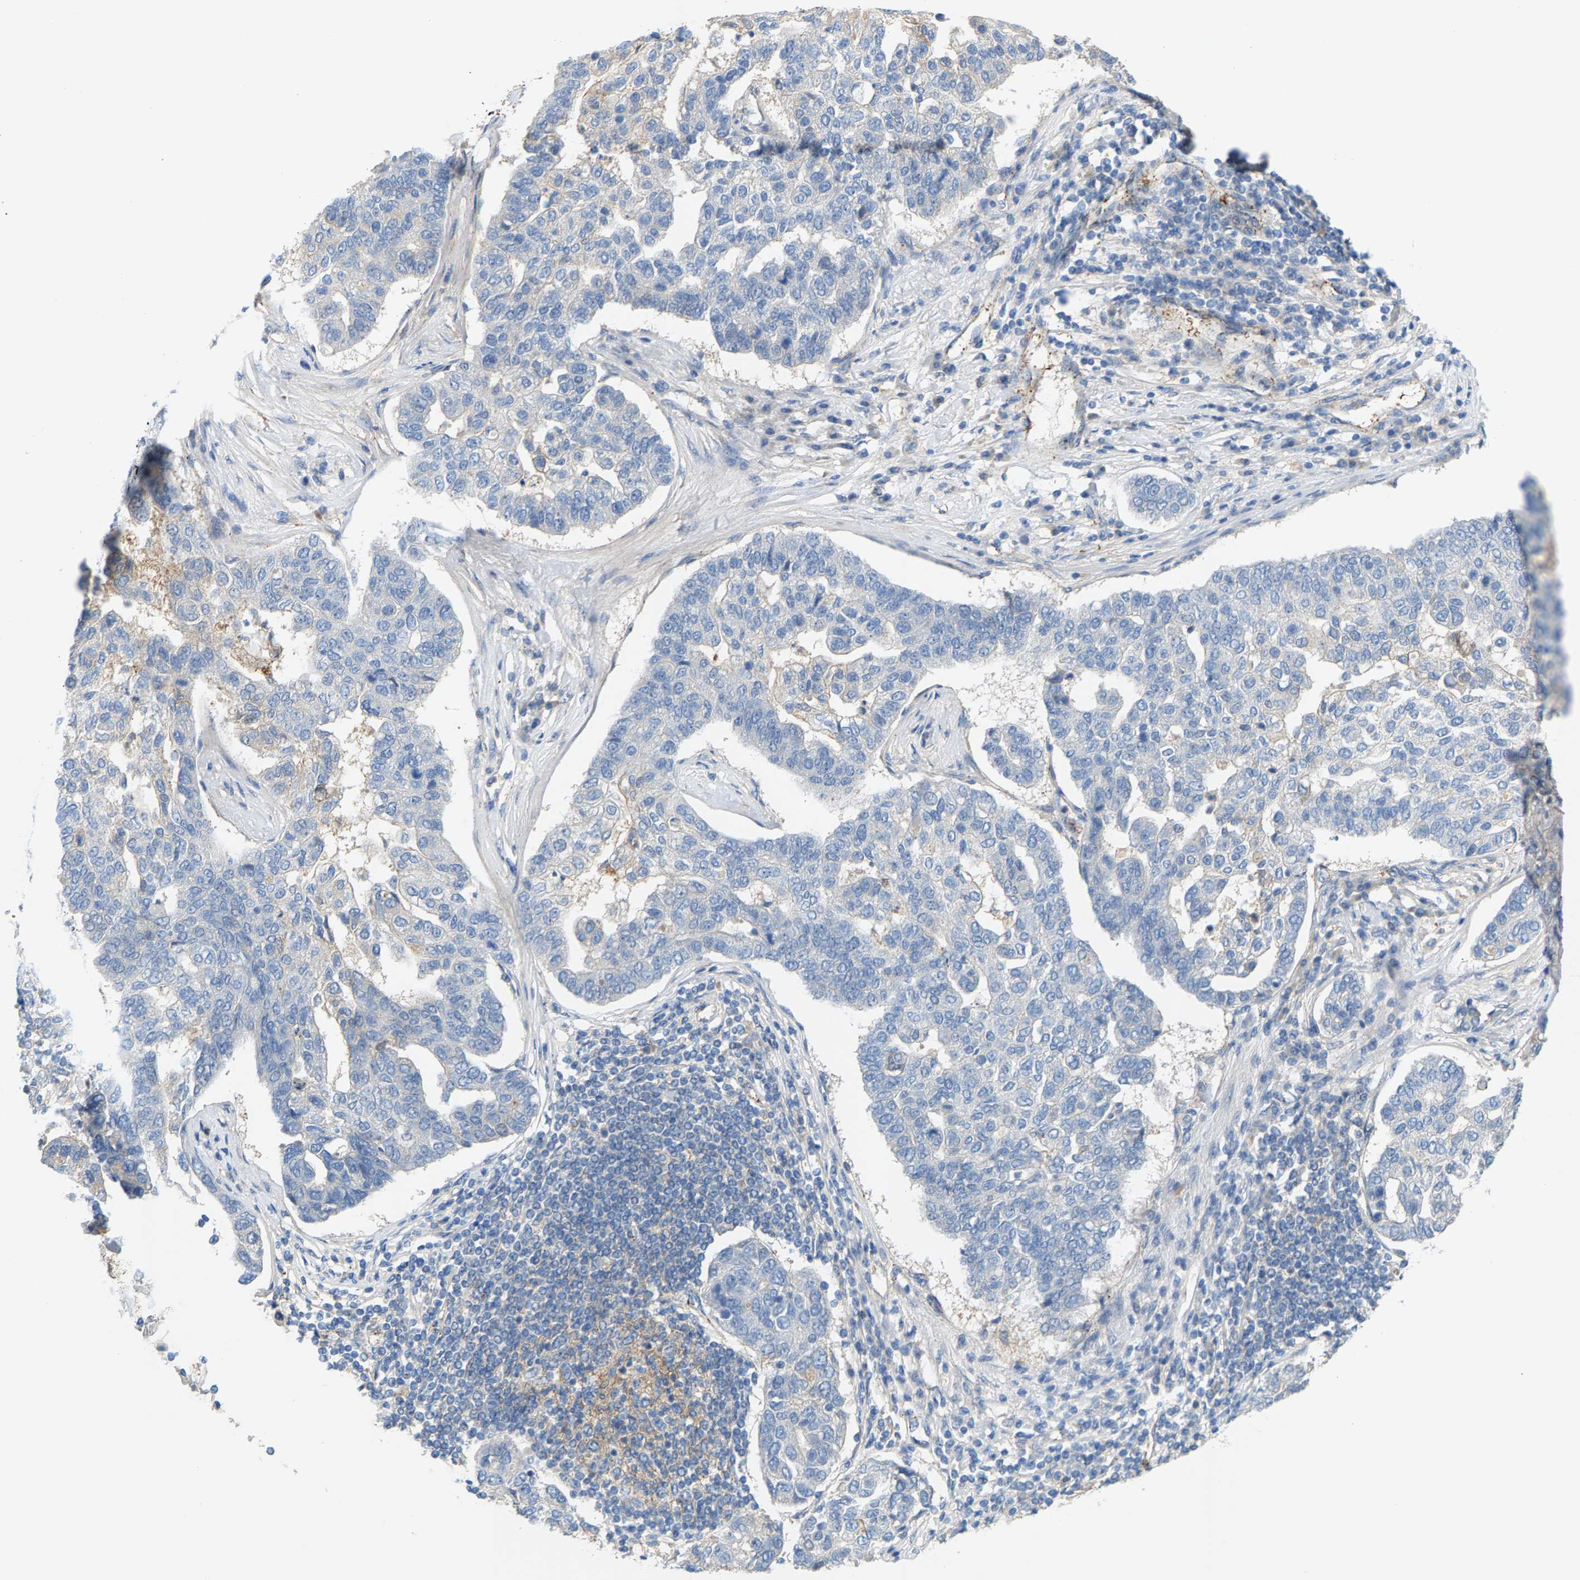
{"staining": {"intensity": "negative", "quantity": "none", "location": "none"}, "tissue": "pancreatic cancer", "cell_type": "Tumor cells", "image_type": "cancer", "snomed": [{"axis": "morphology", "description": "Adenocarcinoma, NOS"}, {"axis": "topography", "description": "Pancreas"}], "caption": "This is a micrograph of IHC staining of pancreatic cancer (adenocarcinoma), which shows no expression in tumor cells.", "gene": "KRTAP27-1", "patient": {"sex": "female", "age": 61}}